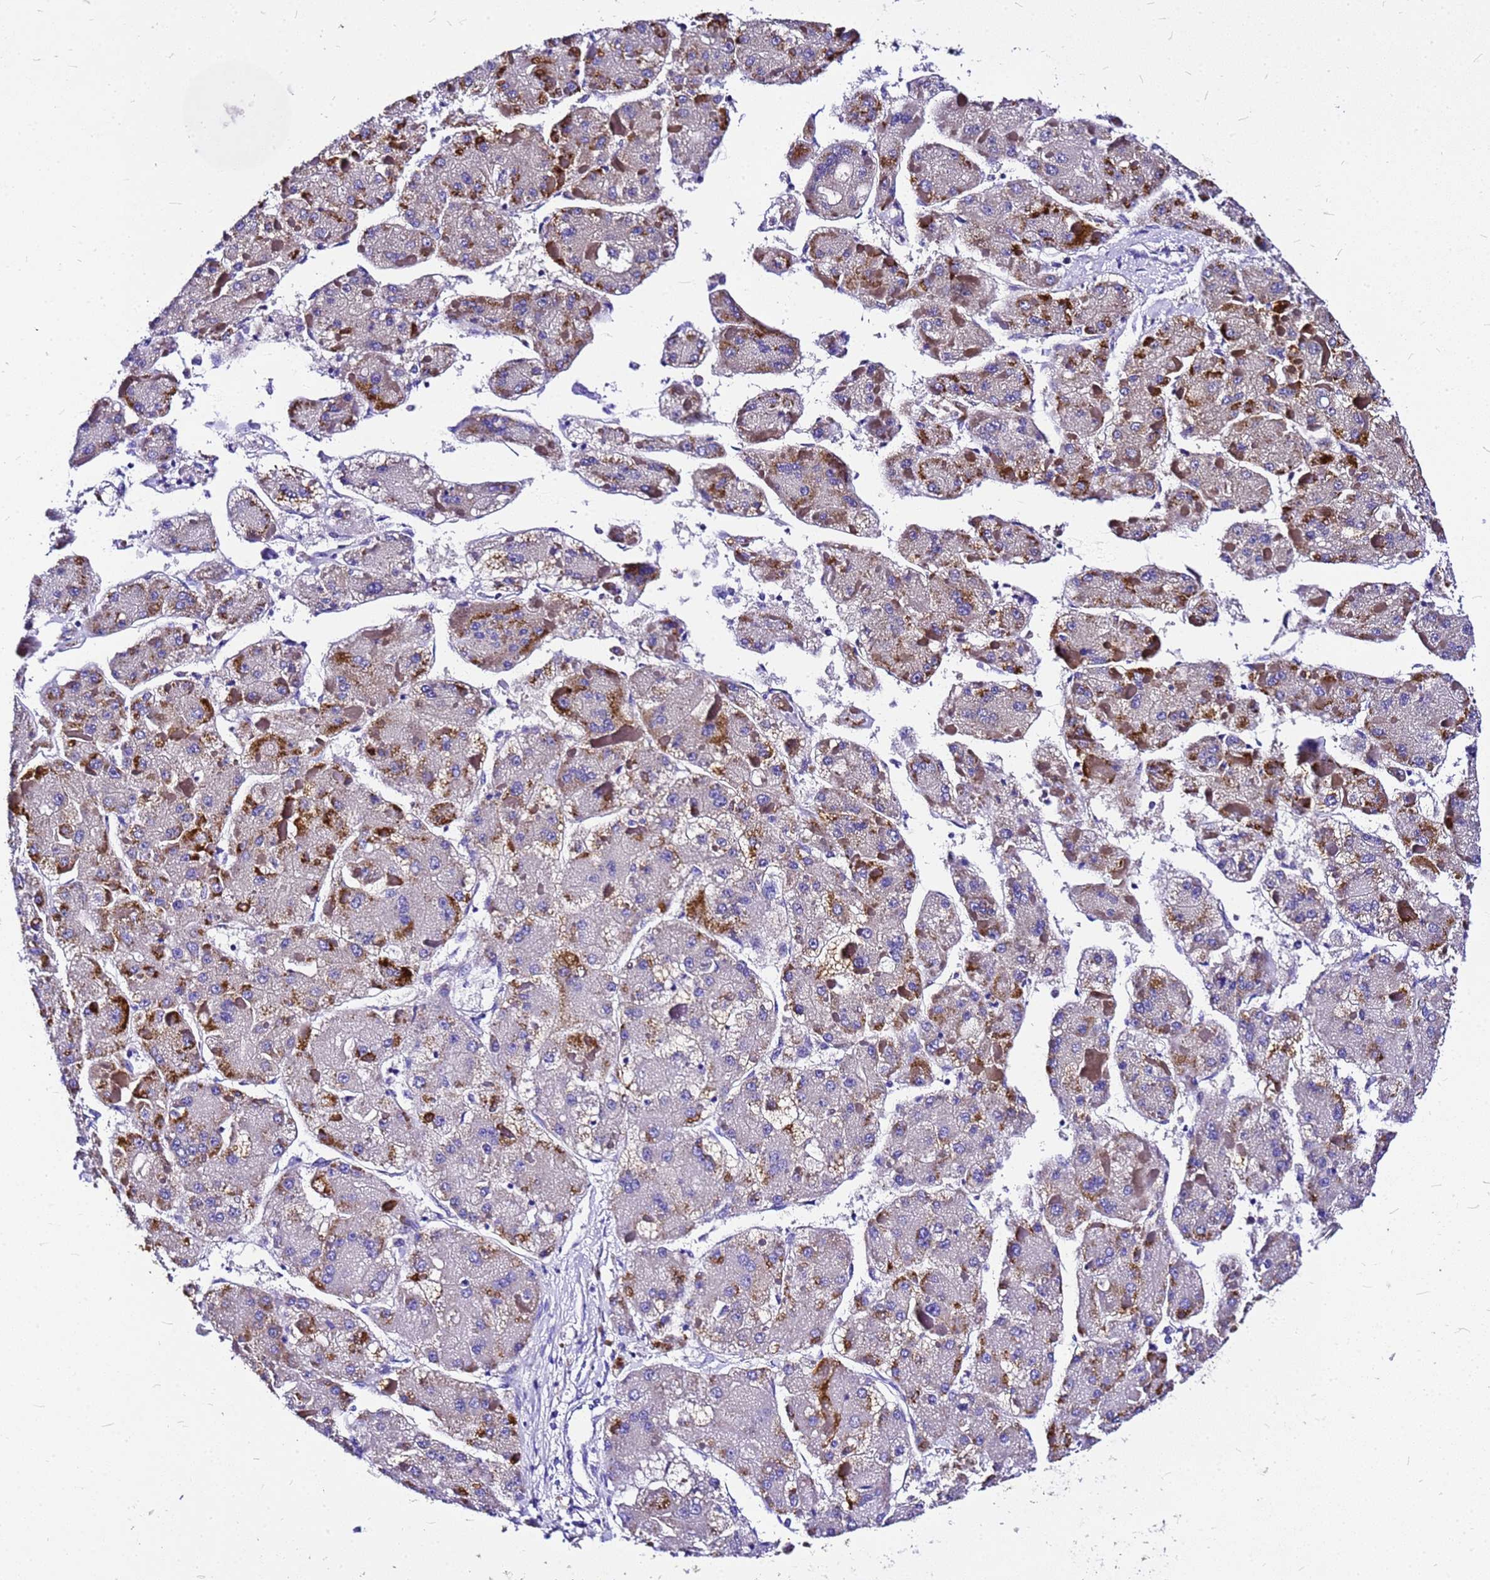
{"staining": {"intensity": "moderate", "quantity": "25%-75%", "location": "cytoplasmic/membranous"}, "tissue": "liver cancer", "cell_type": "Tumor cells", "image_type": "cancer", "snomed": [{"axis": "morphology", "description": "Carcinoma, Hepatocellular, NOS"}, {"axis": "topography", "description": "Liver"}], "caption": "The histopathology image shows immunohistochemical staining of hepatocellular carcinoma (liver). There is moderate cytoplasmic/membranous staining is present in about 25%-75% of tumor cells.", "gene": "HERC4", "patient": {"sex": "female", "age": 73}}